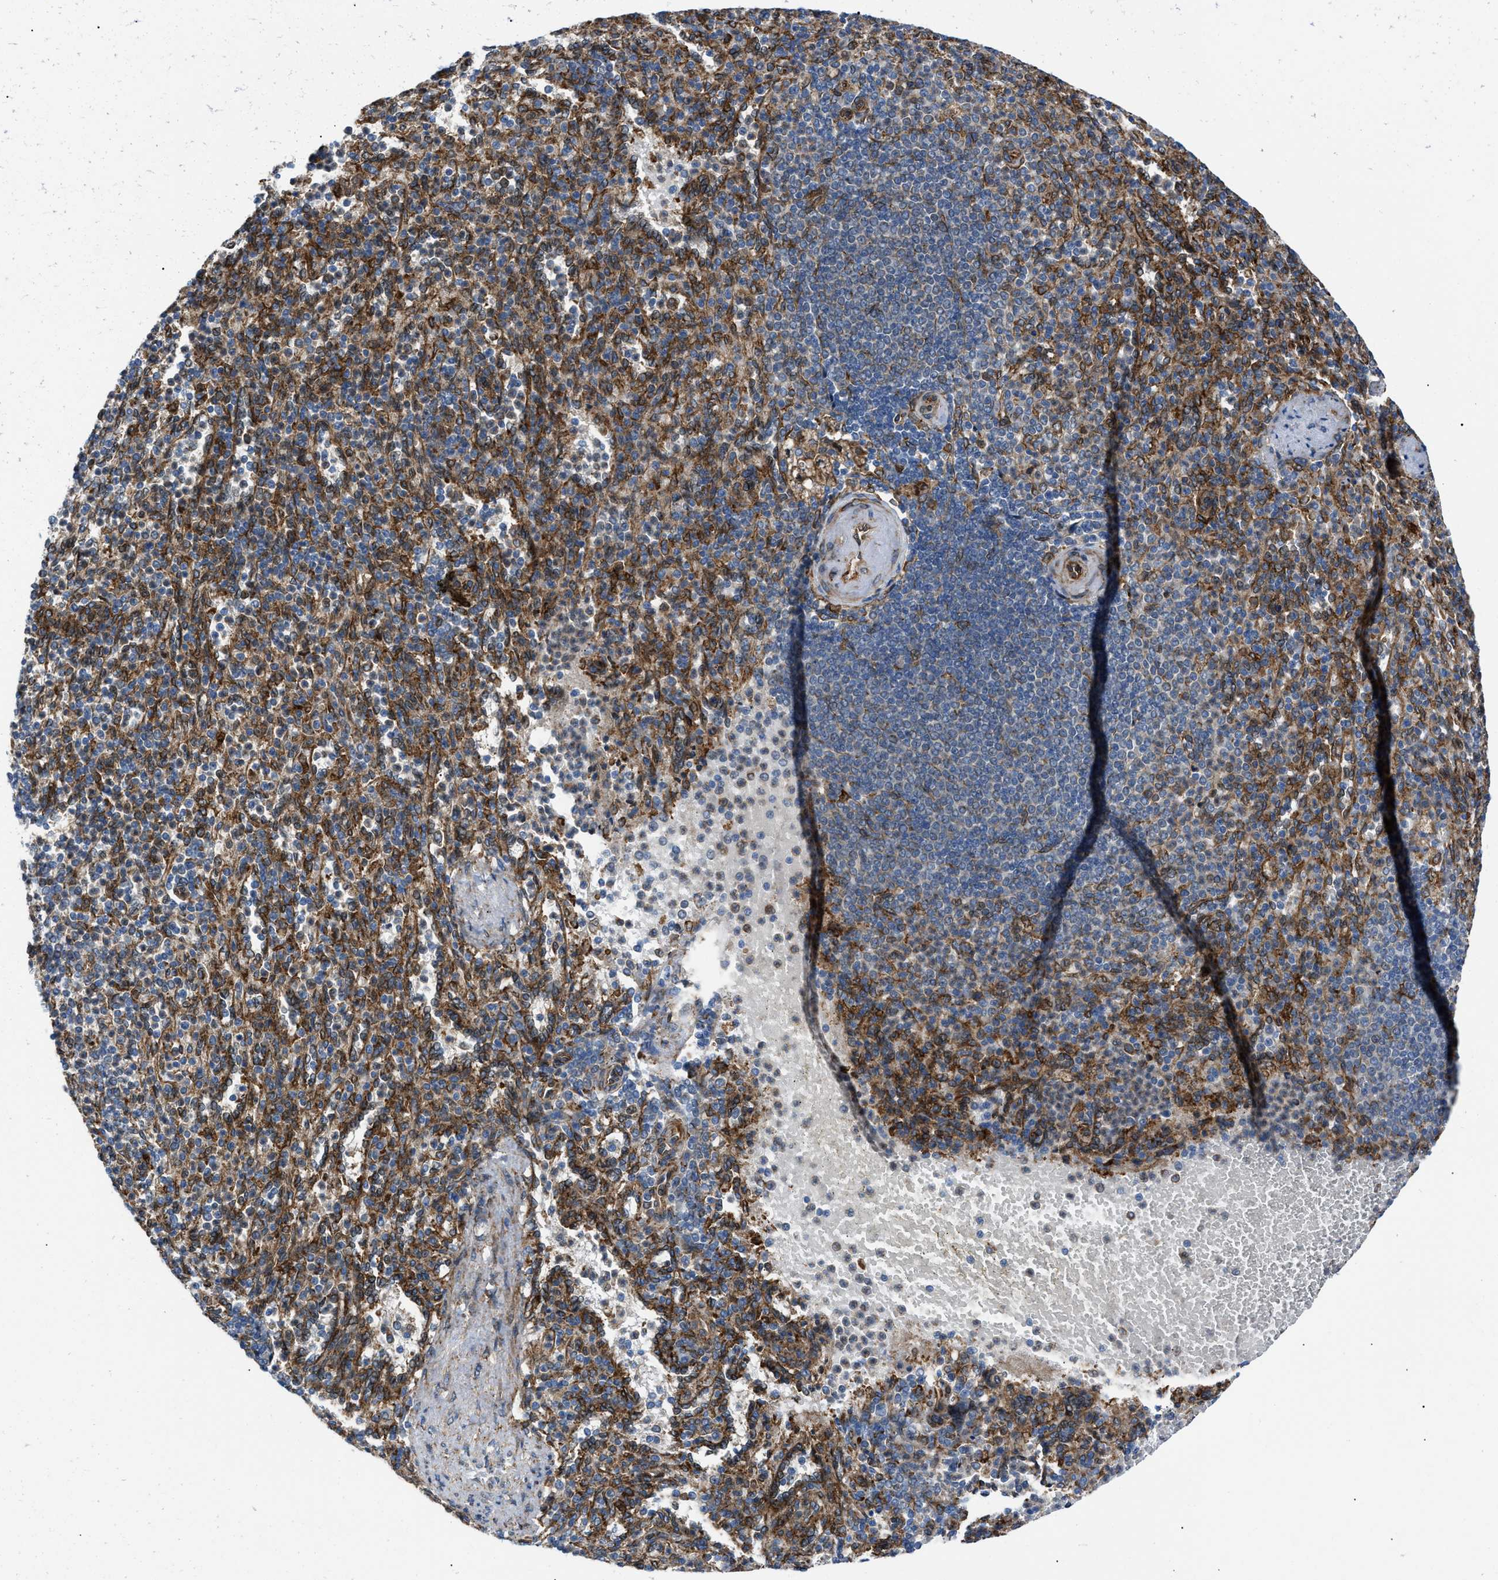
{"staining": {"intensity": "moderate", "quantity": "25%-75%", "location": "cytoplasmic/membranous"}, "tissue": "spleen", "cell_type": "Cells in red pulp", "image_type": "normal", "snomed": [{"axis": "morphology", "description": "Normal tissue, NOS"}, {"axis": "topography", "description": "Spleen"}], "caption": "Spleen stained for a protein (brown) reveals moderate cytoplasmic/membranous positive staining in approximately 25%-75% of cells in red pulp.", "gene": "ERLIN2", "patient": {"sex": "female", "age": 74}}